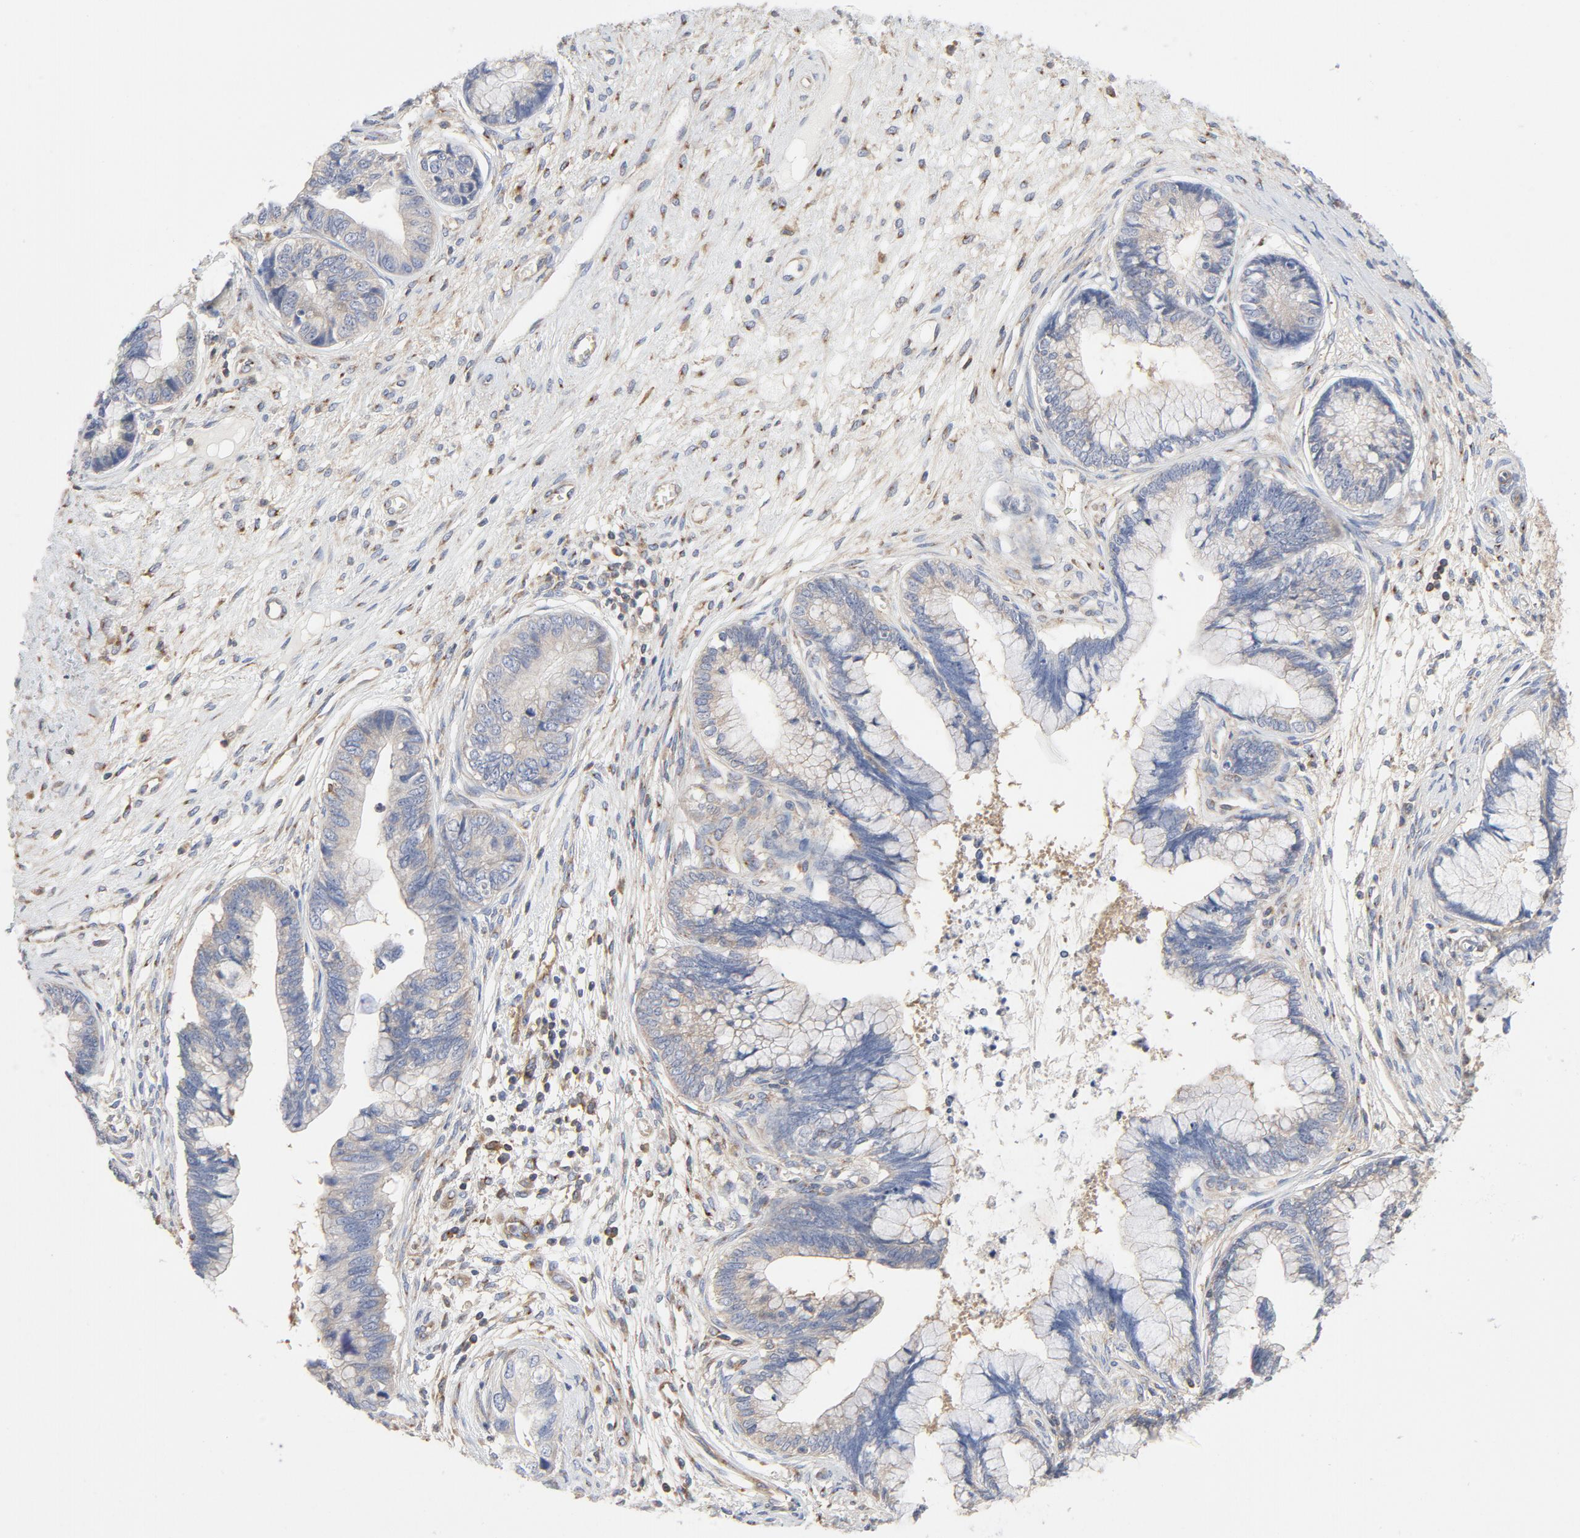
{"staining": {"intensity": "weak", "quantity": "<25%", "location": "cytoplasmic/membranous"}, "tissue": "cervical cancer", "cell_type": "Tumor cells", "image_type": "cancer", "snomed": [{"axis": "morphology", "description": "Adenocarcinoma, NOS"}, {"axis": "topography", "description": "Cervix"}], "caption": "Histopathology image shows no protein staining in tumor cells of cervical adenocarcinoma tissue.", "gene": "RABEP1", "patient": {"sex": "female", "age": 44}}